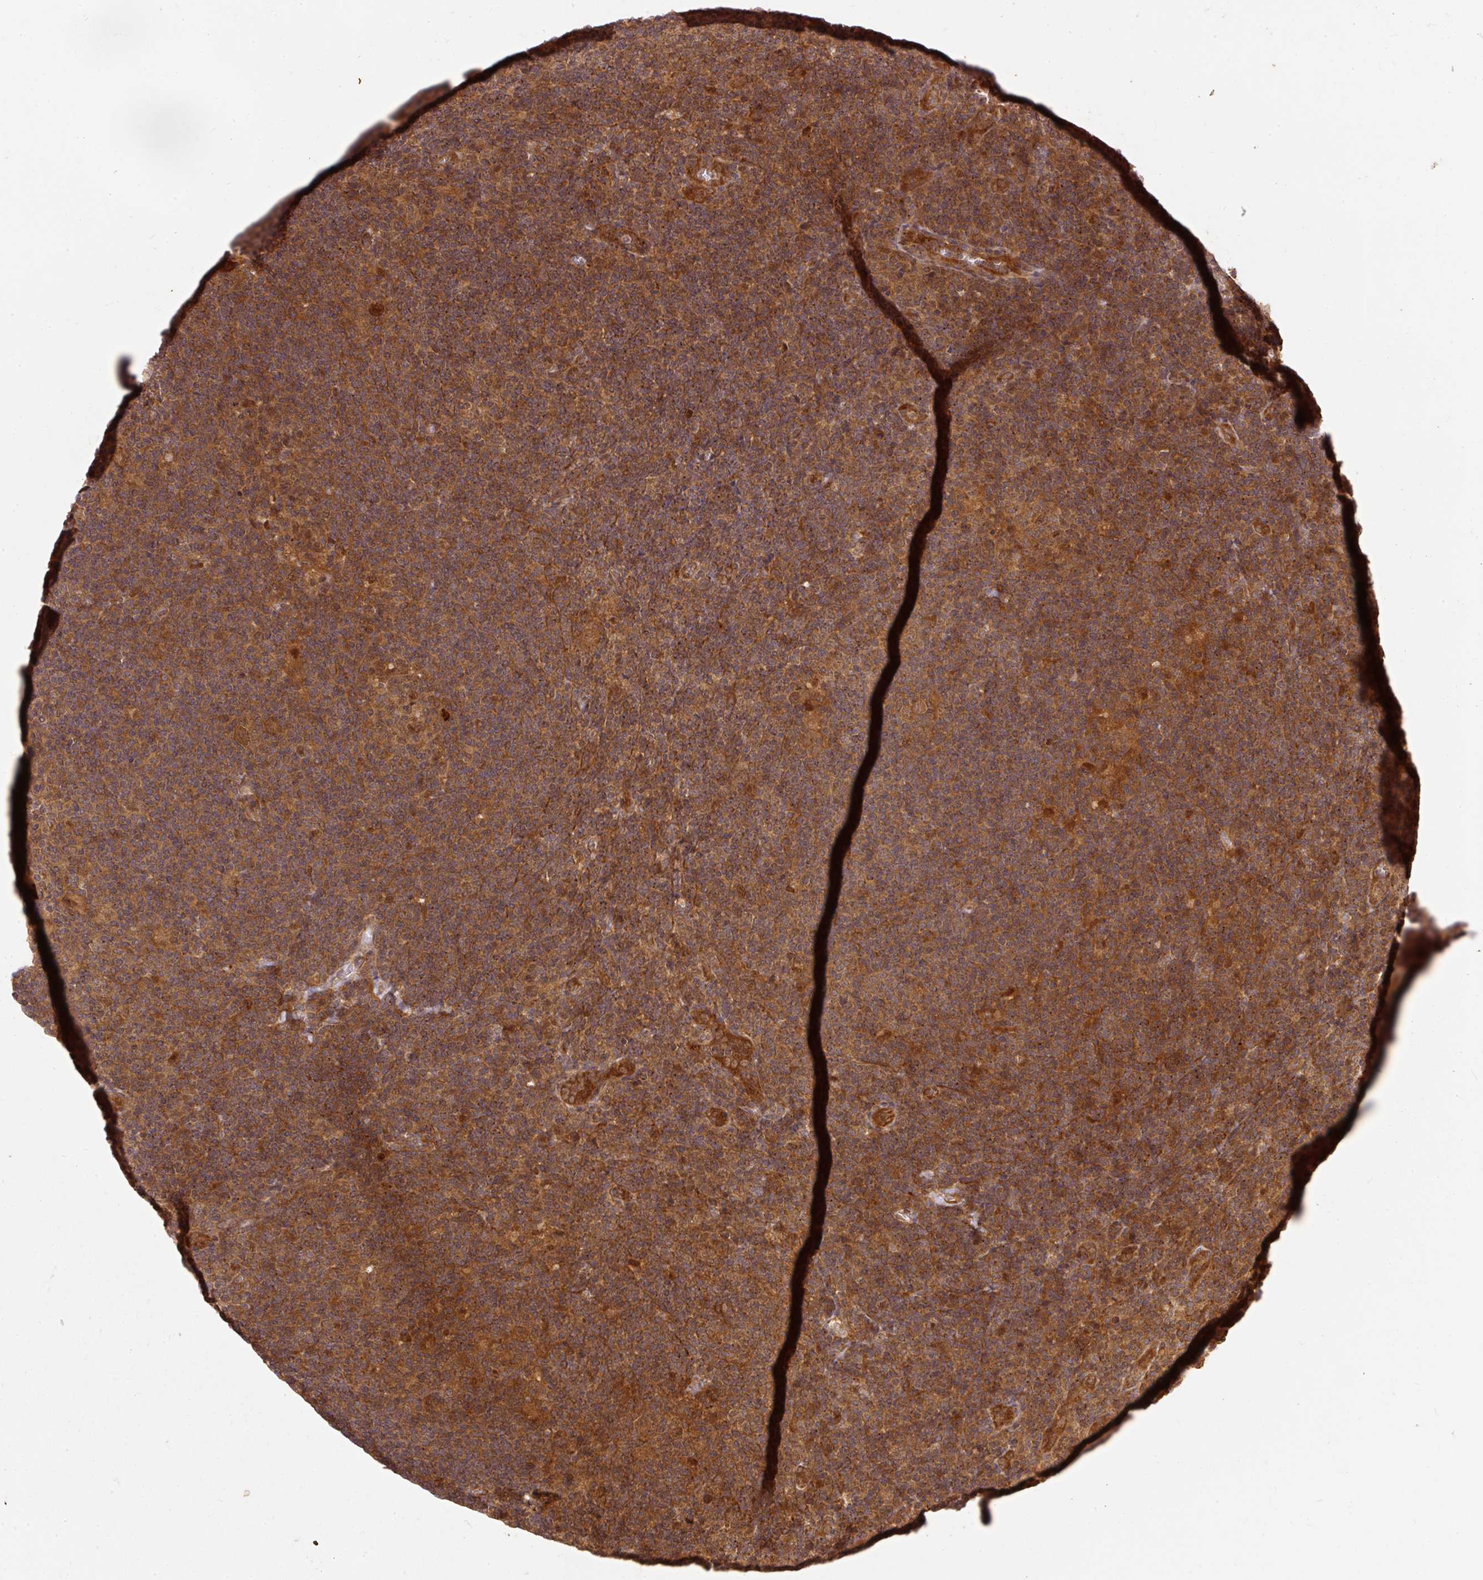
{"staining": {"intensity": "moderate", "quantity": ">75%", "location": "cytoplasmic/membranous"}, "tissue": "lymphoma", "cell_type": "Tumor cells", "image_type": "cancer", "snomed": [{"axis": "morphology", "description": "Hodgkin's disease, NOS"}, {"axis": "topography", "description": "Lymph node"}], "caption": "Lymphoma stained with DAB immunohistochemistry (IHC) exhibits medium levels of moderate cytoplasmic/membranous expression in about >75% of tumor cells.", "gene": "PSMD1", "patient": {"sex": "female", "age": 57}}